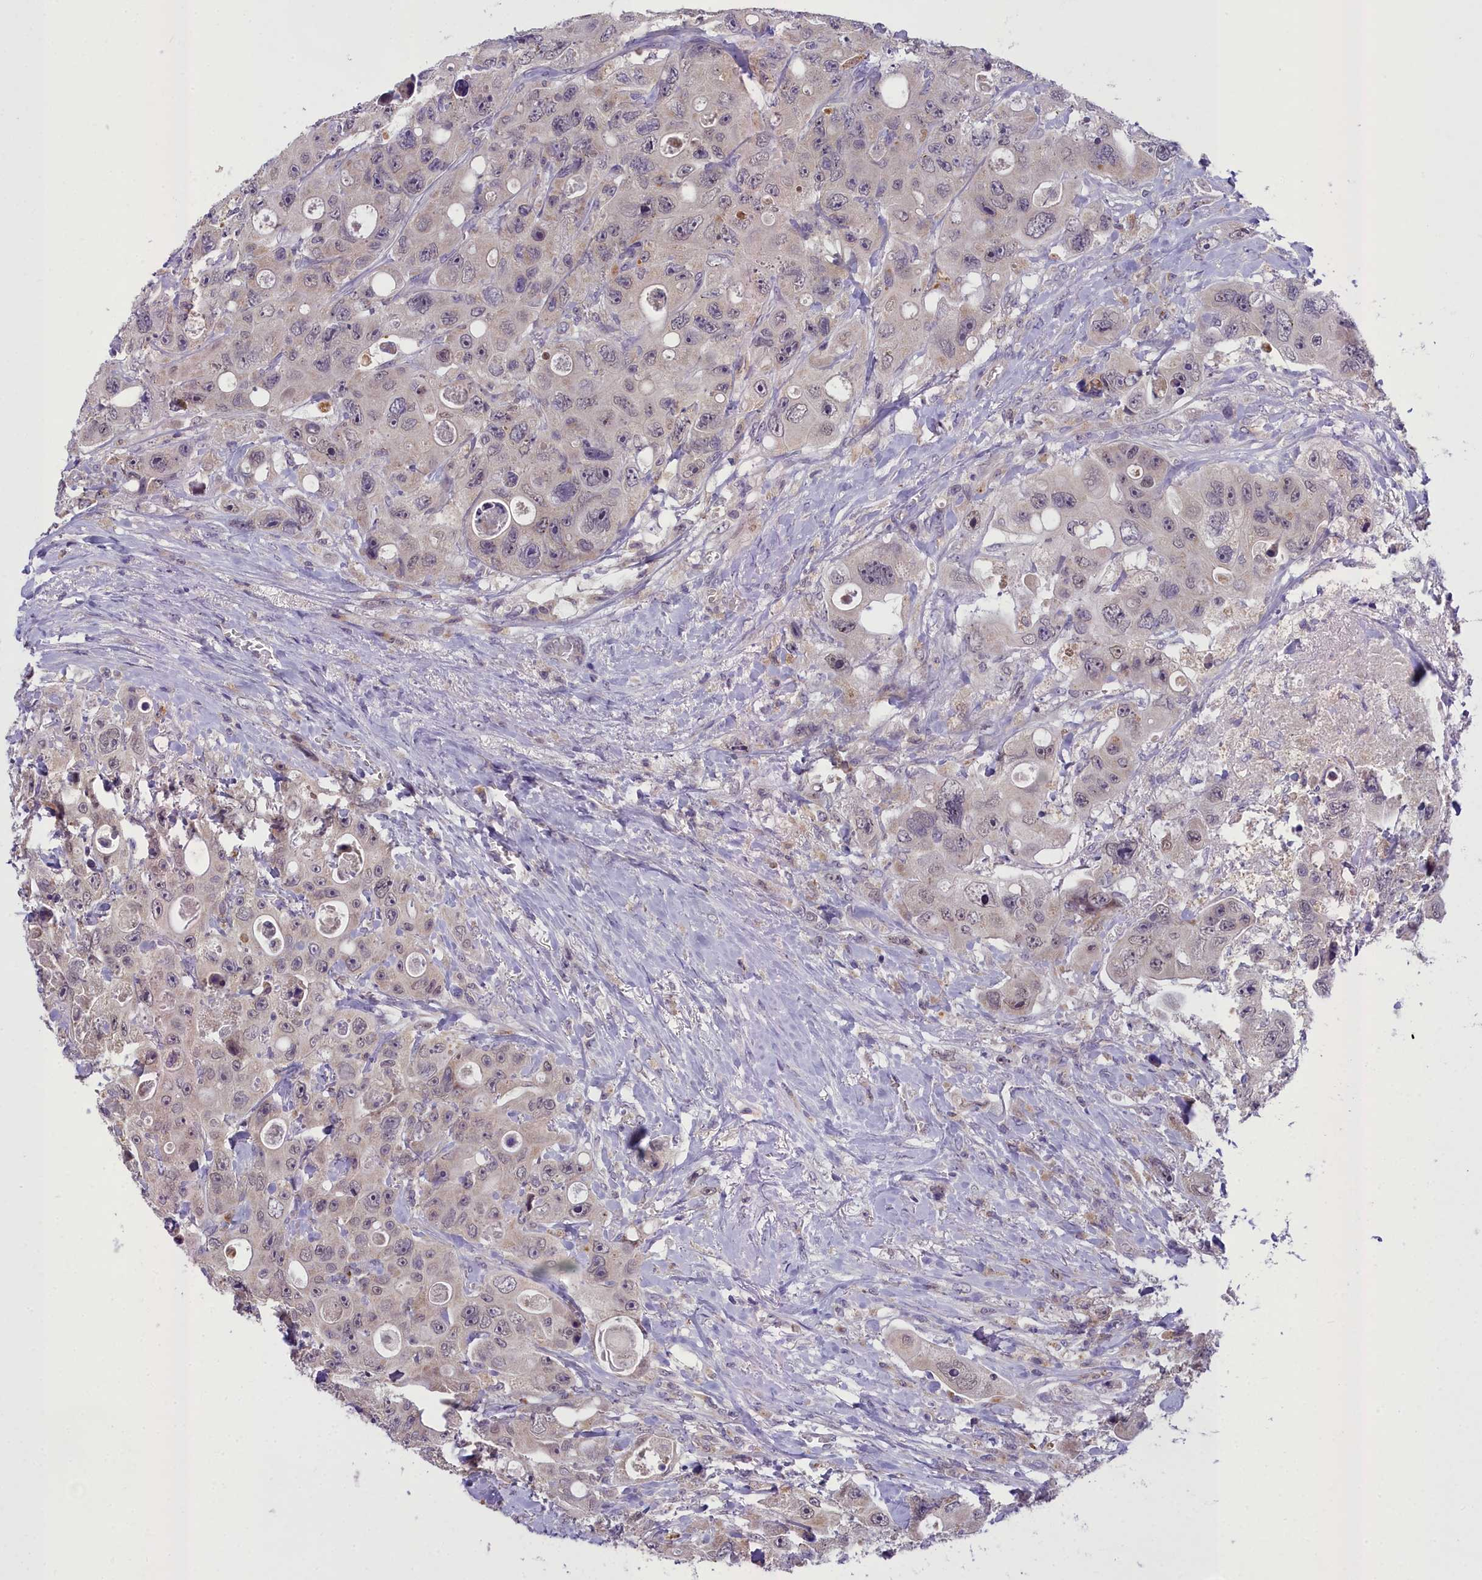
{"staining": {"intensity": "weak", "quantity": "25%-75%", "location": "nuclear"}, "tissue": "colorectal cancer", "cell_type": "Tumor cells", "image_type": "cancer", "snomed": [{"axis": "morphology", "description": "Adenocarcinoma, NOS"}, {"axis": "topography", "description": "Colon"}], "caption": "Protein analysis of adenocarcinoma (colorectal) tissue displays weak nuclear positivity in about 25%-75% of tumor cells.", "gene": "MIIP", "patient": {"sex": "female", "age": 46}}